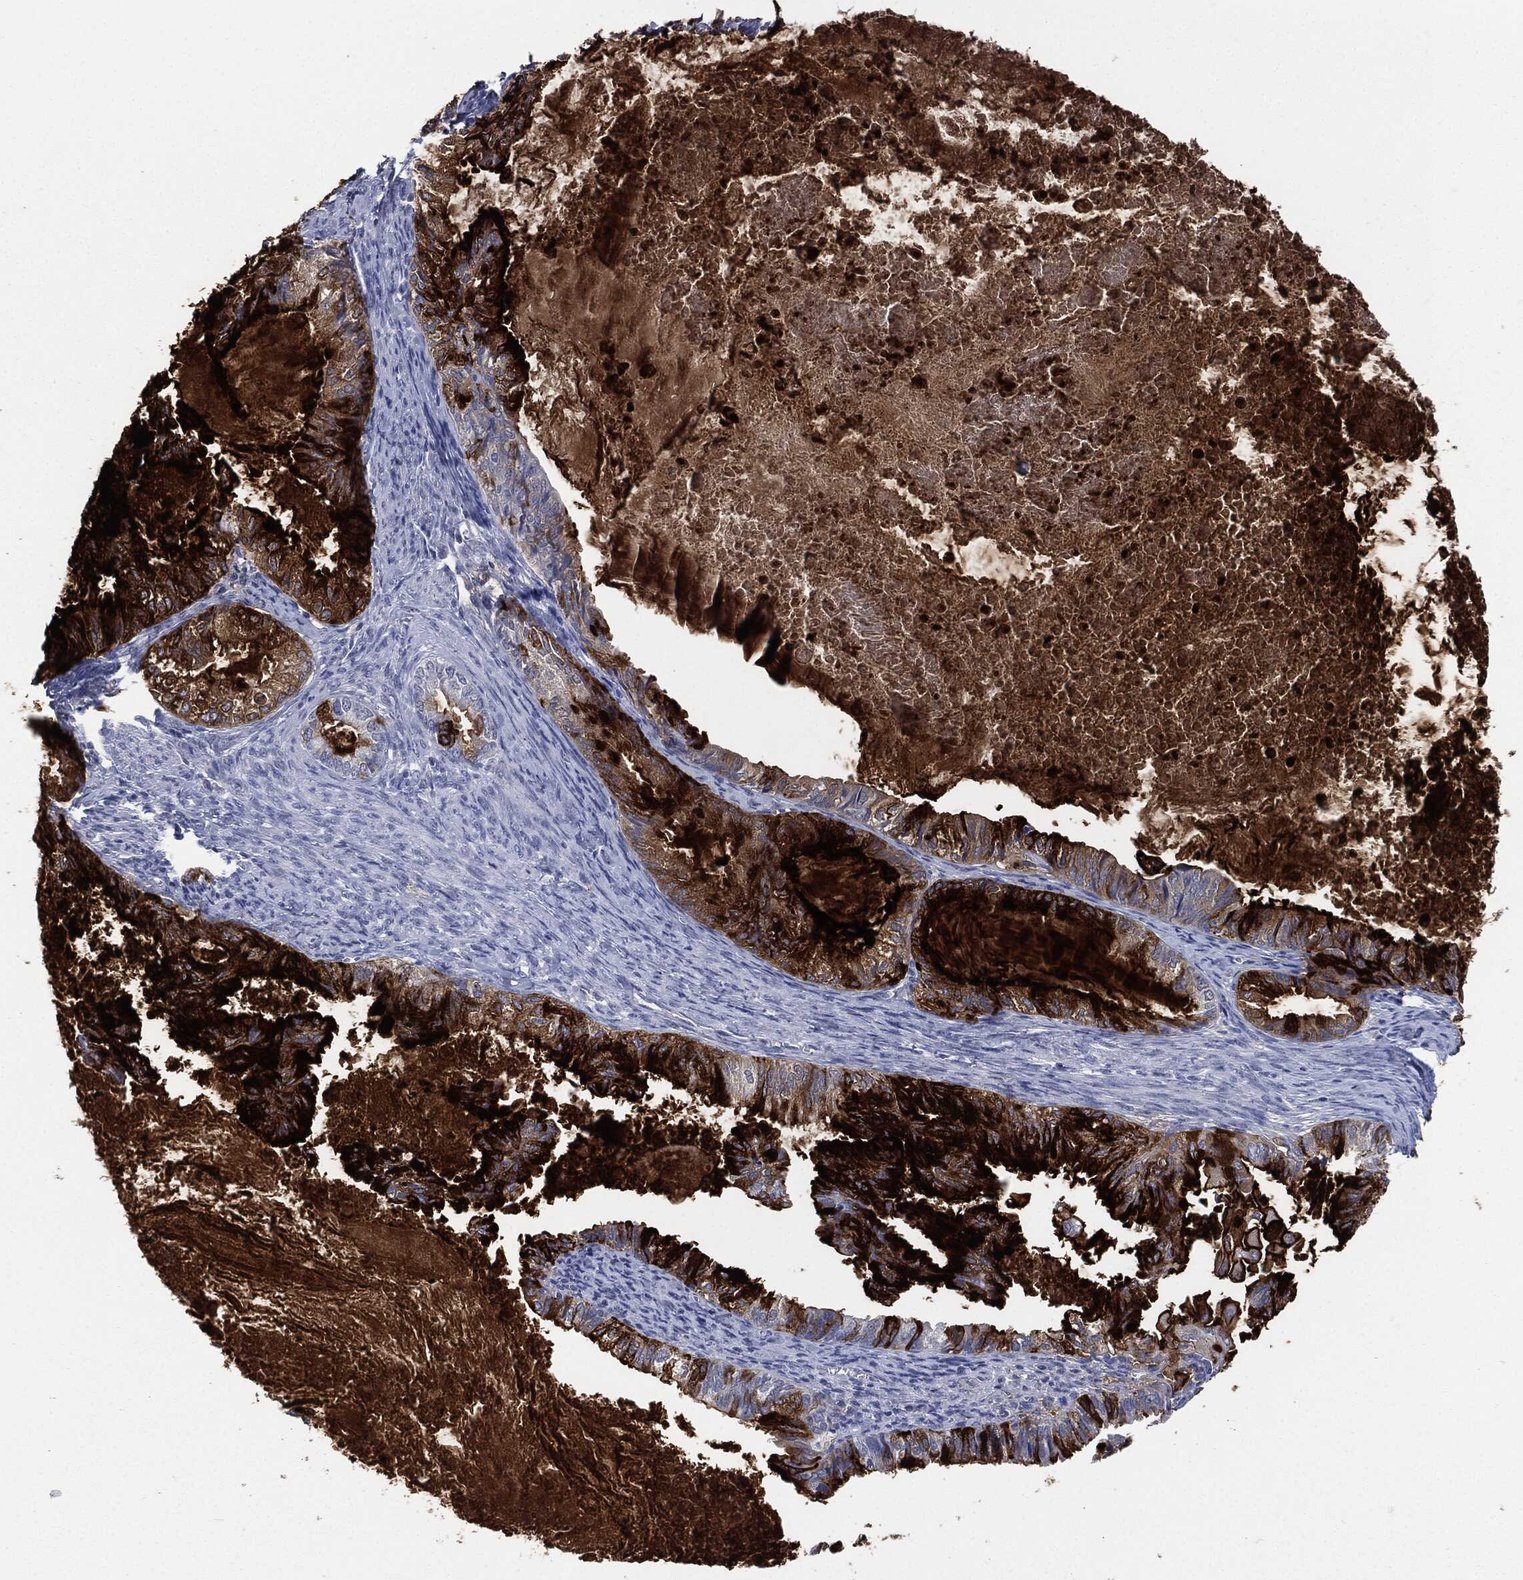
{"staining": {"intensity": "strong", "quantity": "25%-75%", "location": "cytoplasmic/membranous"}, "tissue": "endometrial cancer", "cell_type": "Tumor cells", "image_type": "cancer", "snomed": [{"axis": "morphology", "description": "Adenocarcinoma, NOS"}, {"axis": "topography", "description": "Endometrium"}], "caption": "An image showing strong cytoplasmic/membranous expression in approximately 25%-75% of tumor cells in endometrial cancer (adenocarcinoma), as visualized by brown immunohistochemical staining.", "gene": "MUC16", "patient": {"sex": "female", "age": 86}}